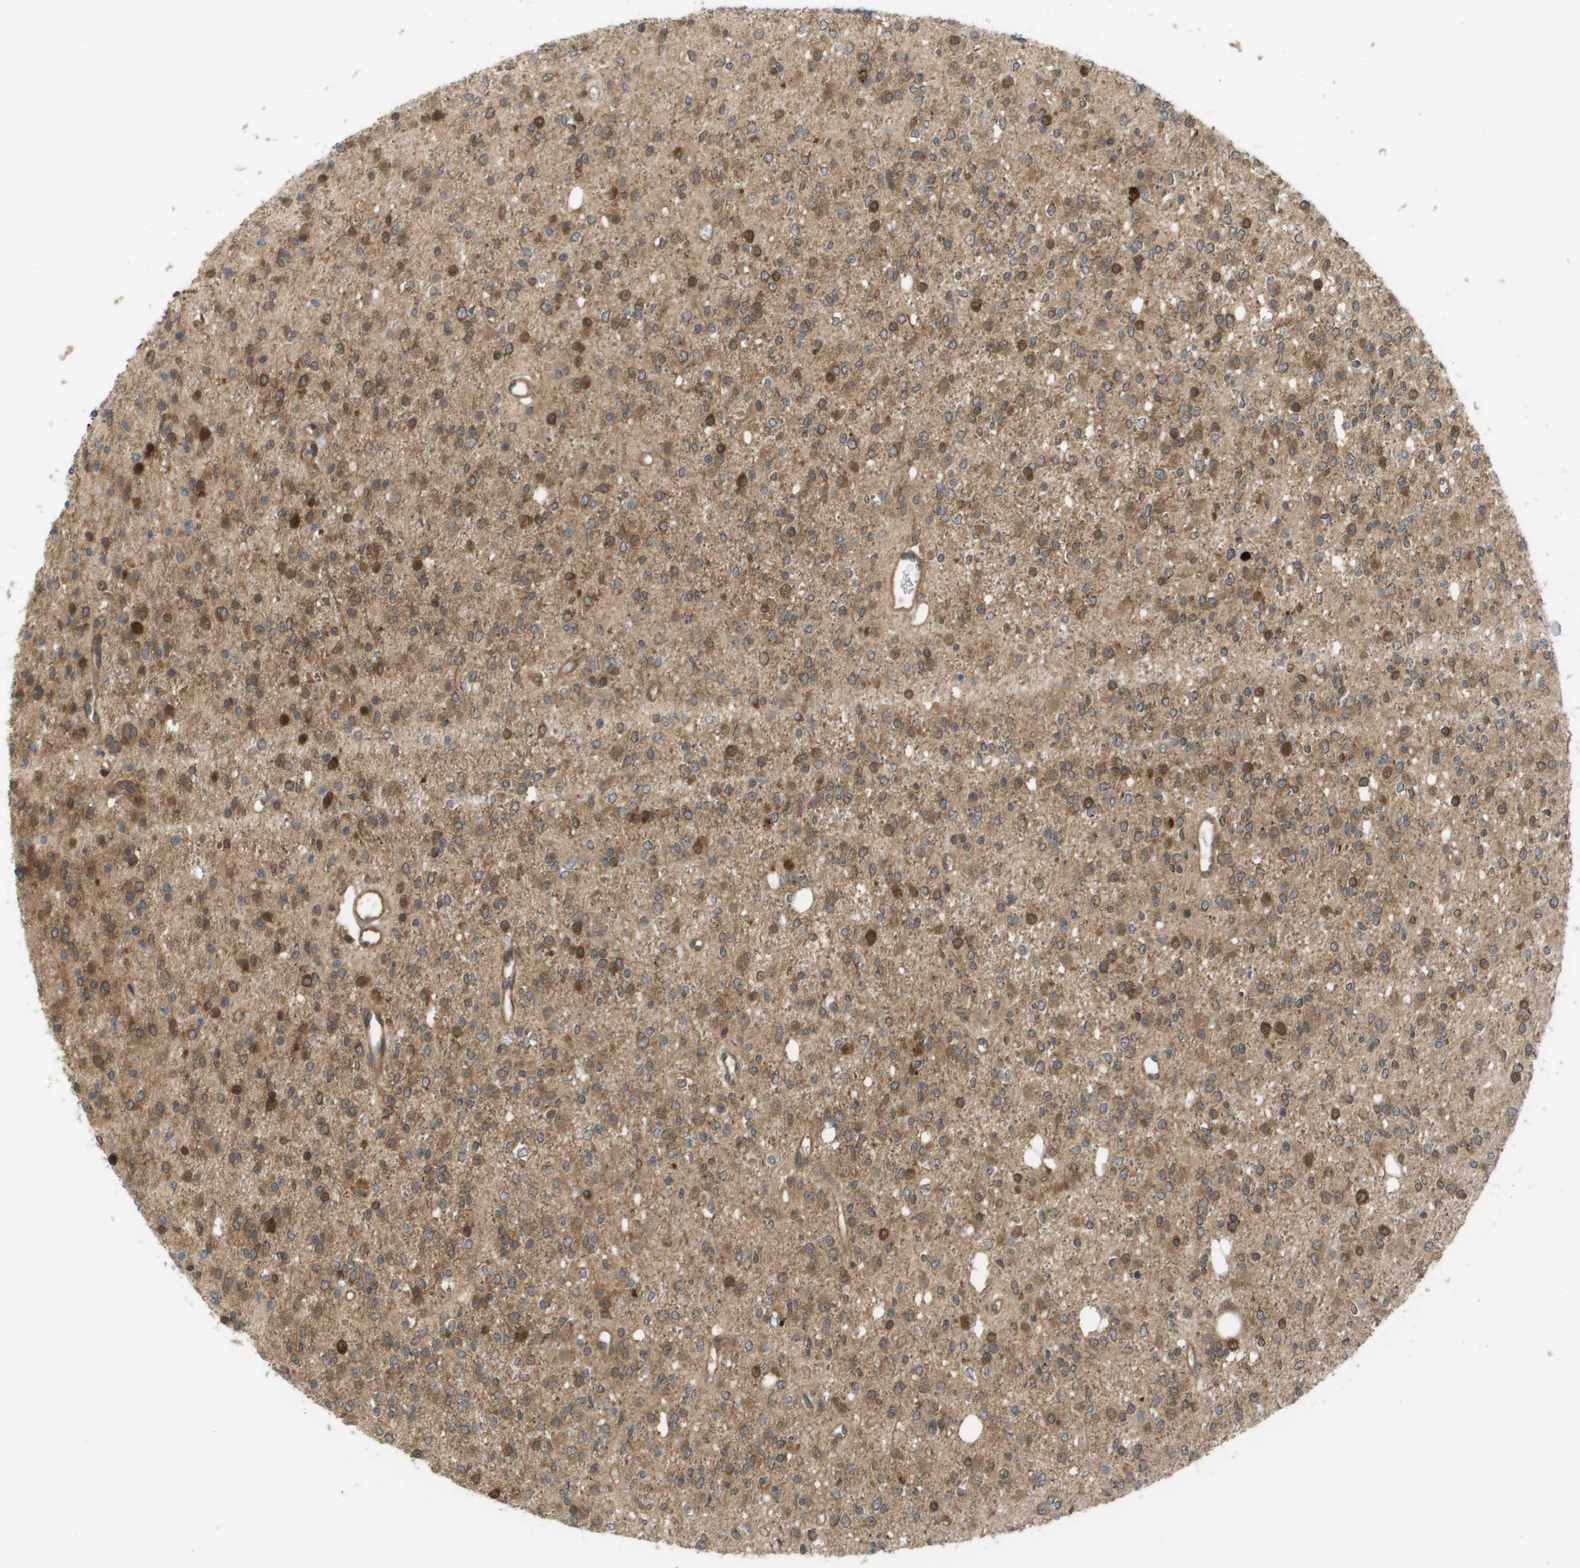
{"staining": {"intensity": "moderate", "quantity": ">75%", "location": "cytoplasmic/membranous,nuclear"}, "tissue": "glioma", "cell_type": "Tumor cells", "image_type": "cancer", "snomed": [{"axis": "morphology", "description": "Glioma, malignant, High grade"}, {"axis": "topography", "description": "Brain"}], "caption": "Immunohistochemical staining of human glioma exhibits medium levels of moderate cytoplasmic/membranous and nuclear protein expression in approximately >75% of tumor cells.", "gene": "CTPS2", "patient": {"sex": "male", "age": 34}}